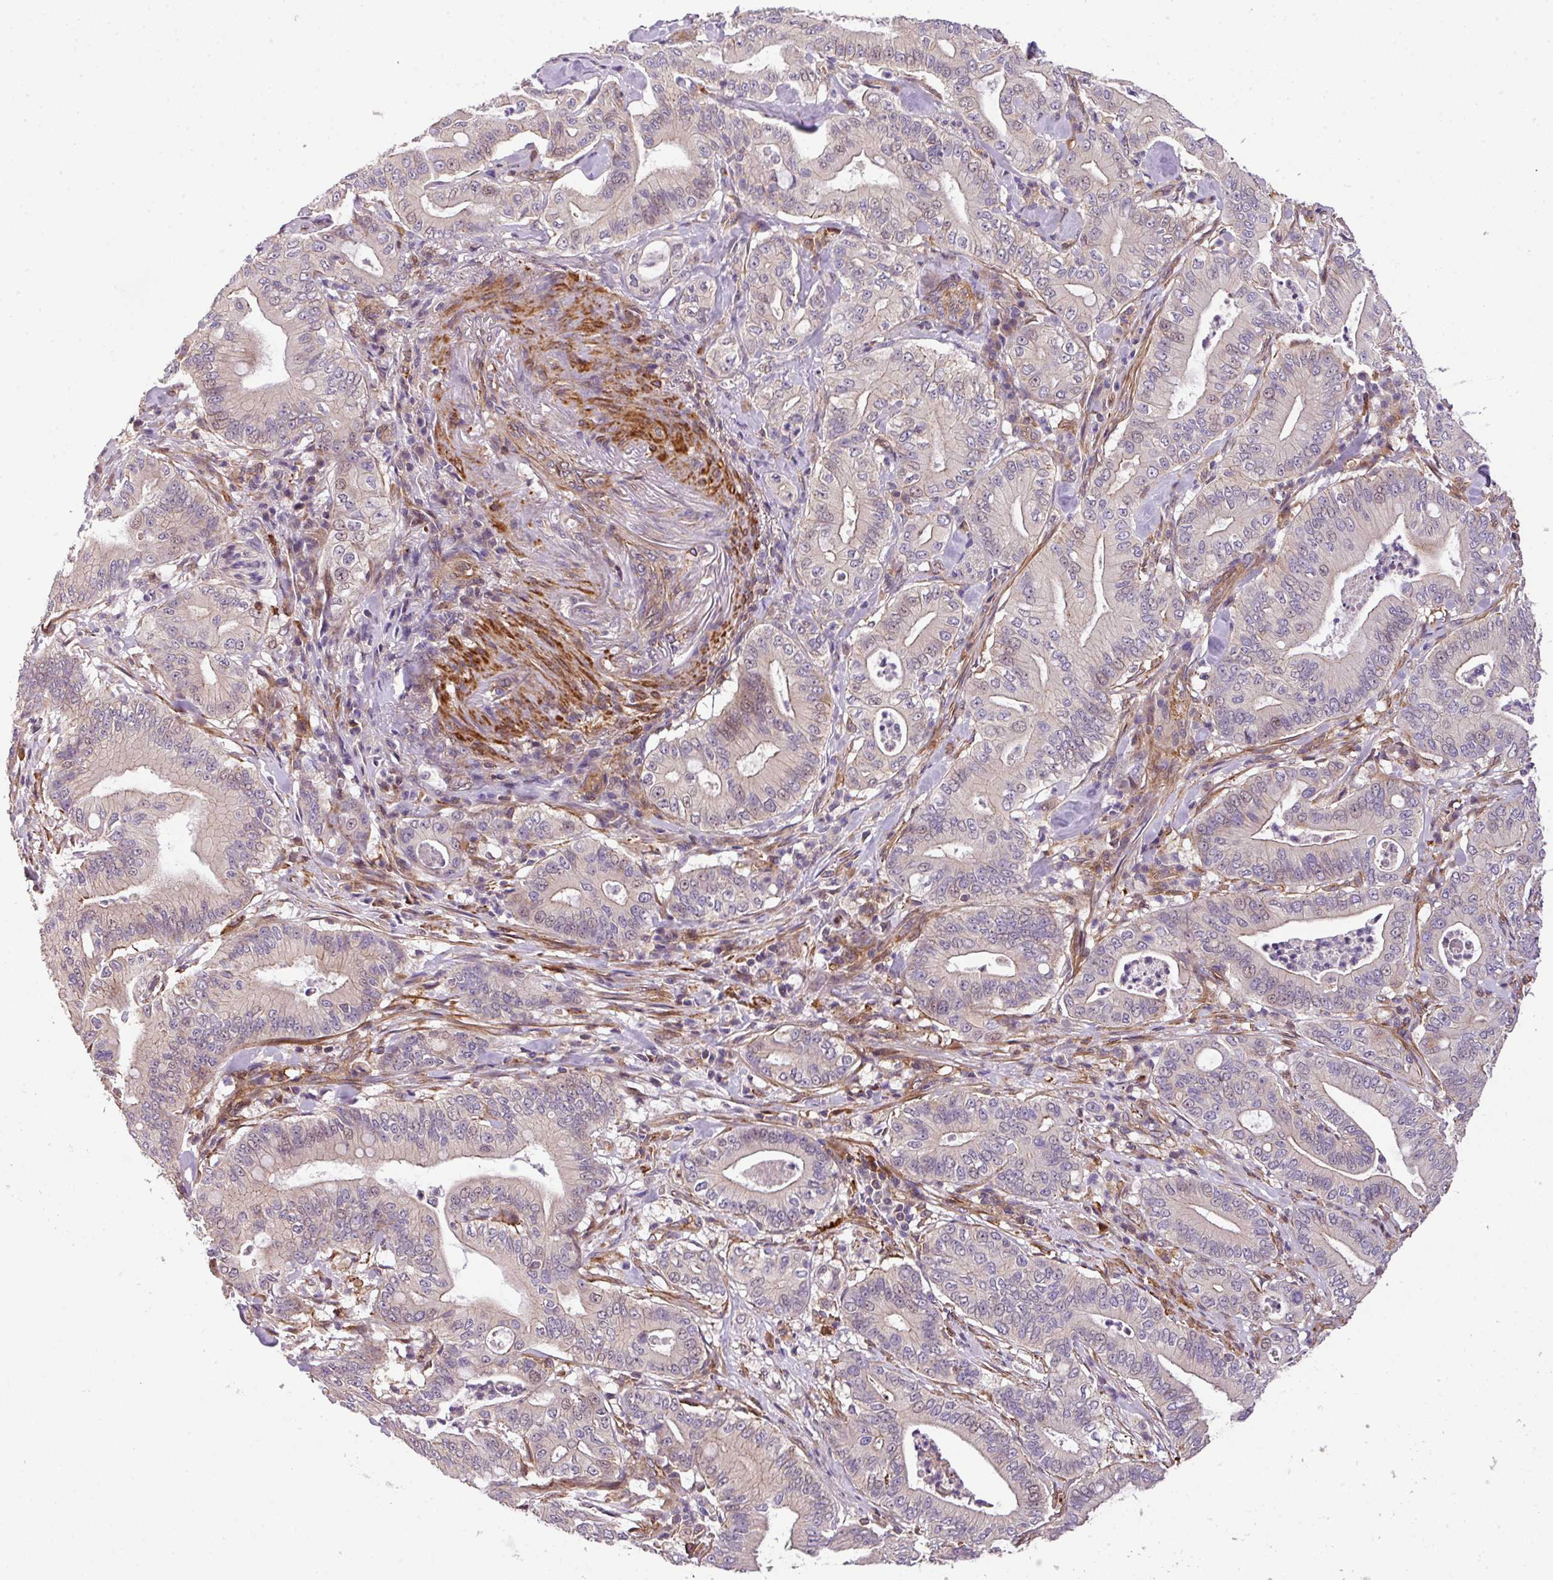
{"staining": {"intensity": "weak", "quantity": "<25%", "location": "cytoplasmic/membranous"}, "tissue": "pancreatic cancer", "cell_type": "Tumor cells", "image_type": "cancer", "snomed": [{"axis": "morphology", "description": "Adenocarcinoma, NOS"}, {"axis": "topography", "description": "Pancreas"}], "caption": "This is an IHC image of human pancreatic cancer. There is no expression in tumor cells.", "gene": "CASS4", "patient": {"sex": "male", "age": 71}}